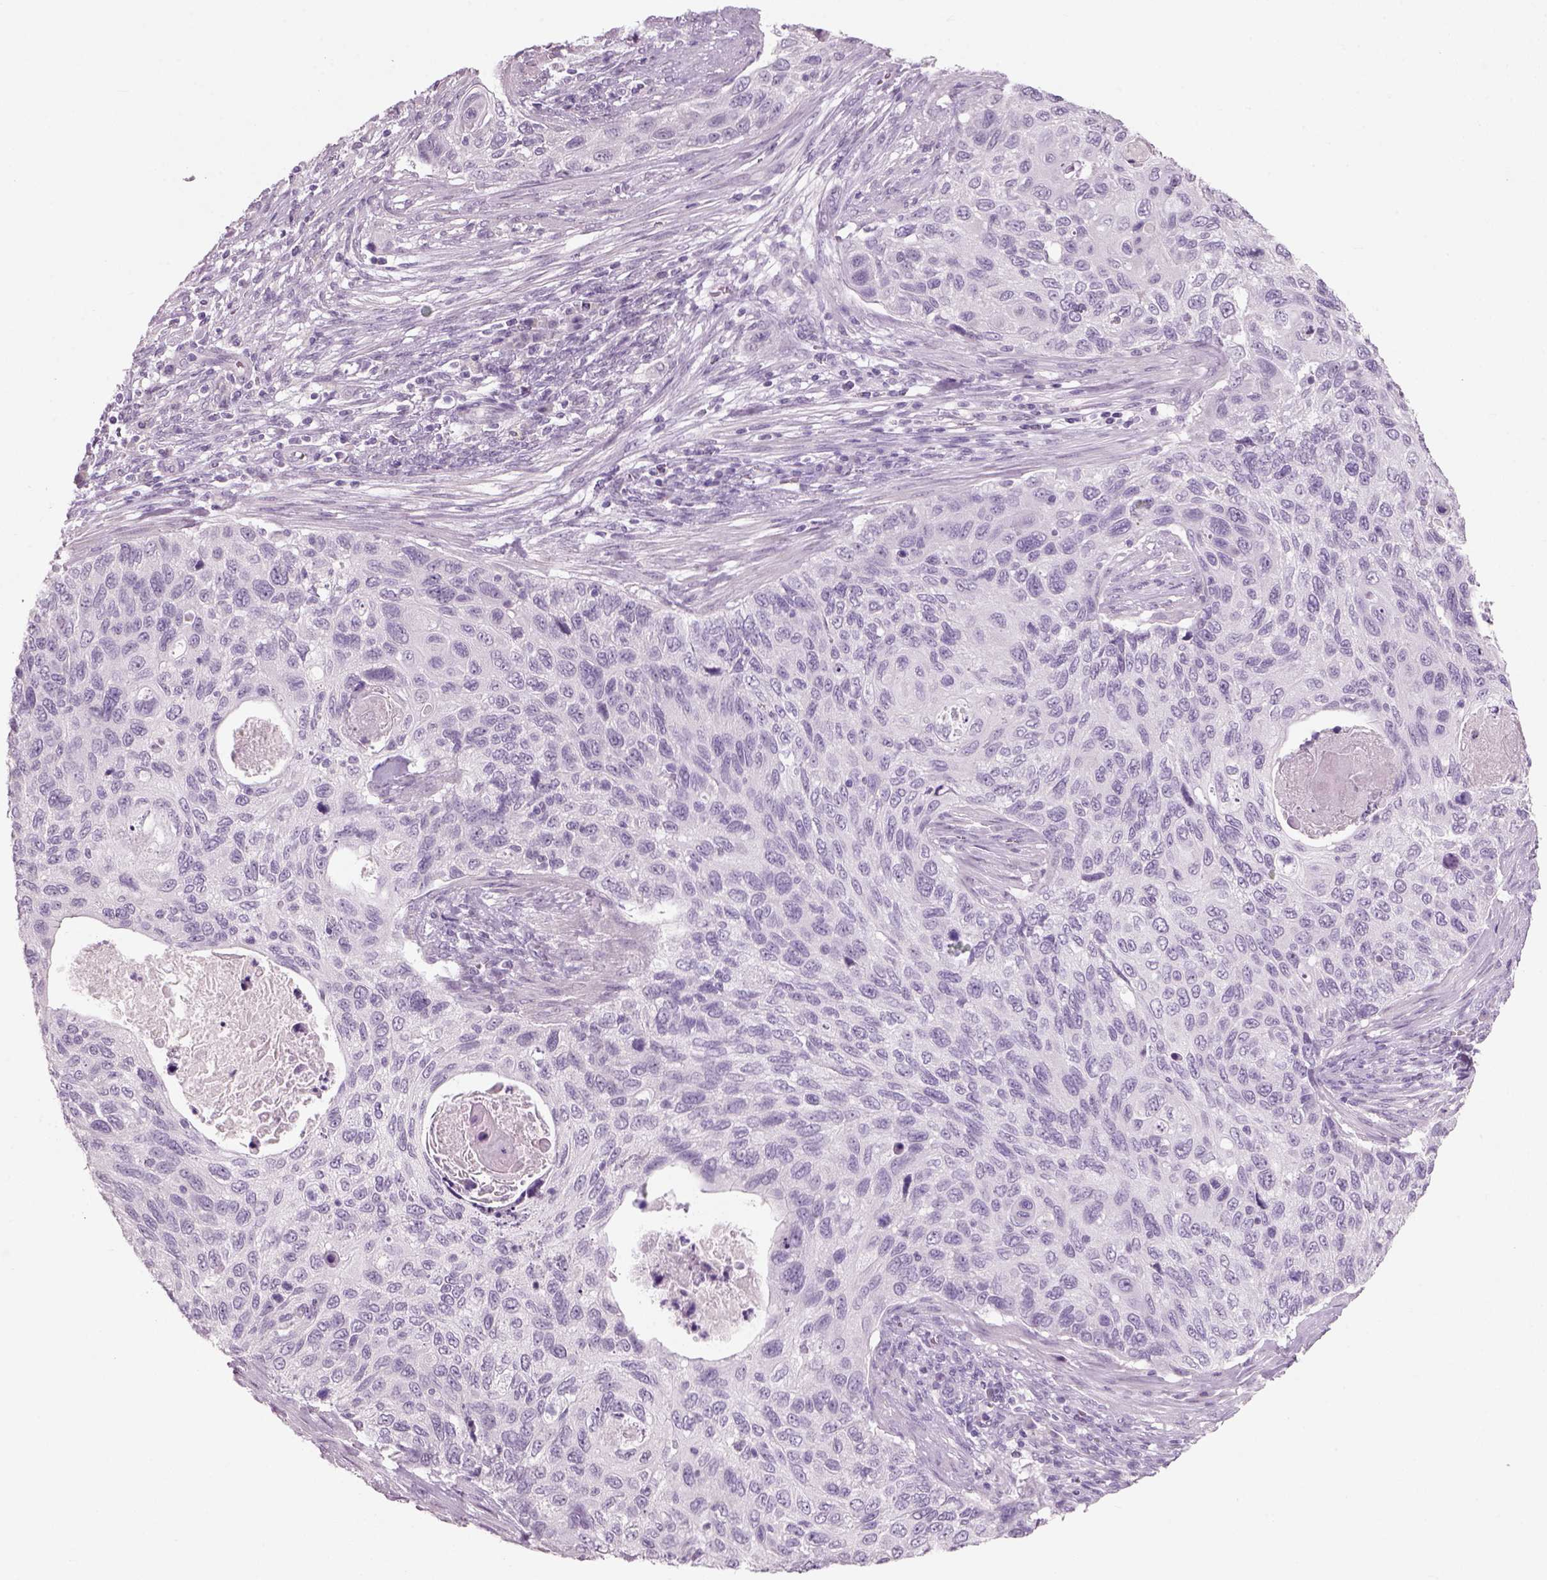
{"staining": {"intensity": "negative", "quantity": "none", "location": "none"}, "tissue": "cervical cancer", "cell_type": "Tumor cells", "image_type": "cancer", "snomed": [{"axis": "morphology", "description": "Squamous cell carcinoma, NOS"}, {"axis": "topography", "description": "Cervix"}], "caption": "IHC micrograph of human squamous cell carcinoma (cervical) stained for a protein (brown), which demonstrates no expression in tumor cells.", "gene": "SLC6A2", "patient": {"sex": "female", "age": 70}}